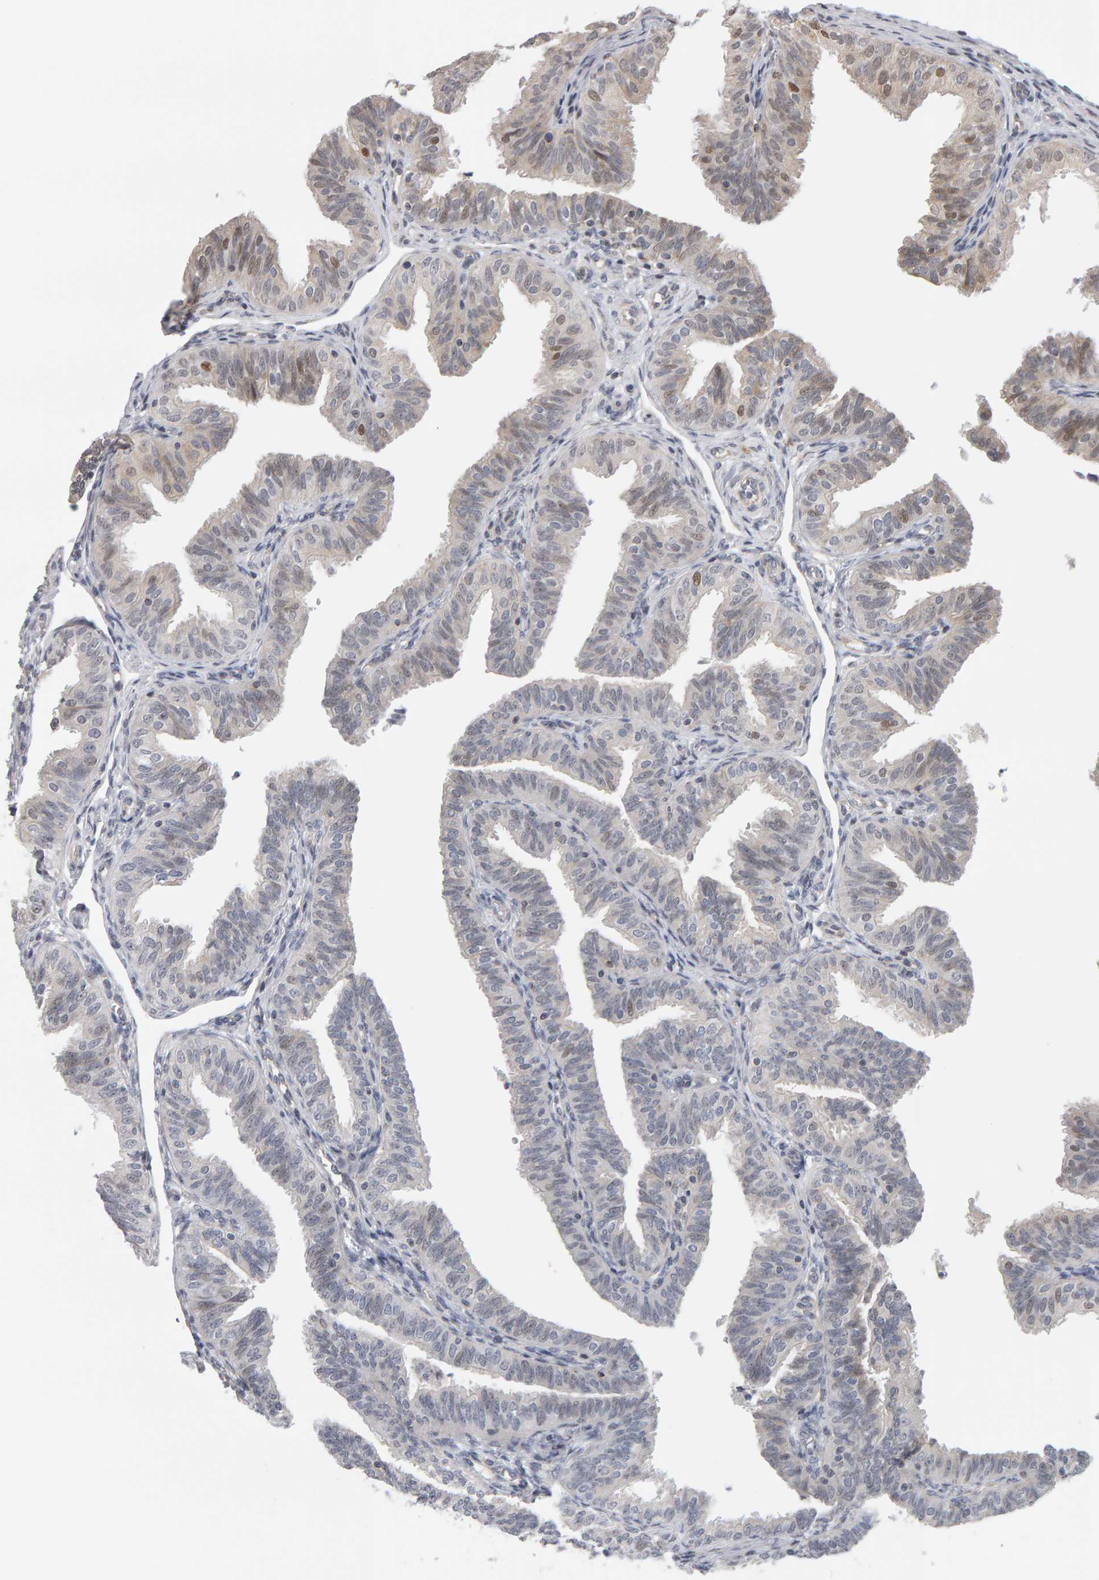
{"staining": {"intensity": "weak", "quantity": "<25%", "location": "cytoplasmic/membranous,nuclear"}, "tissue": "fallopian tube", "cell_type": "Glandular cells", "image_type": "normal", "snomed": [{"axis": "morphology", "description": "Normal tissue, NOS"}, {"axis": "topography", "description": "Fallopian tube"}], "caption": "Immunohistochemistry micrograph of unremarkable fallopian tube stained for a protein (brown), which exhibits no staining in glandular cells.", "gene": "MSRA", "patient": {"sex": "female", "age": 35}}